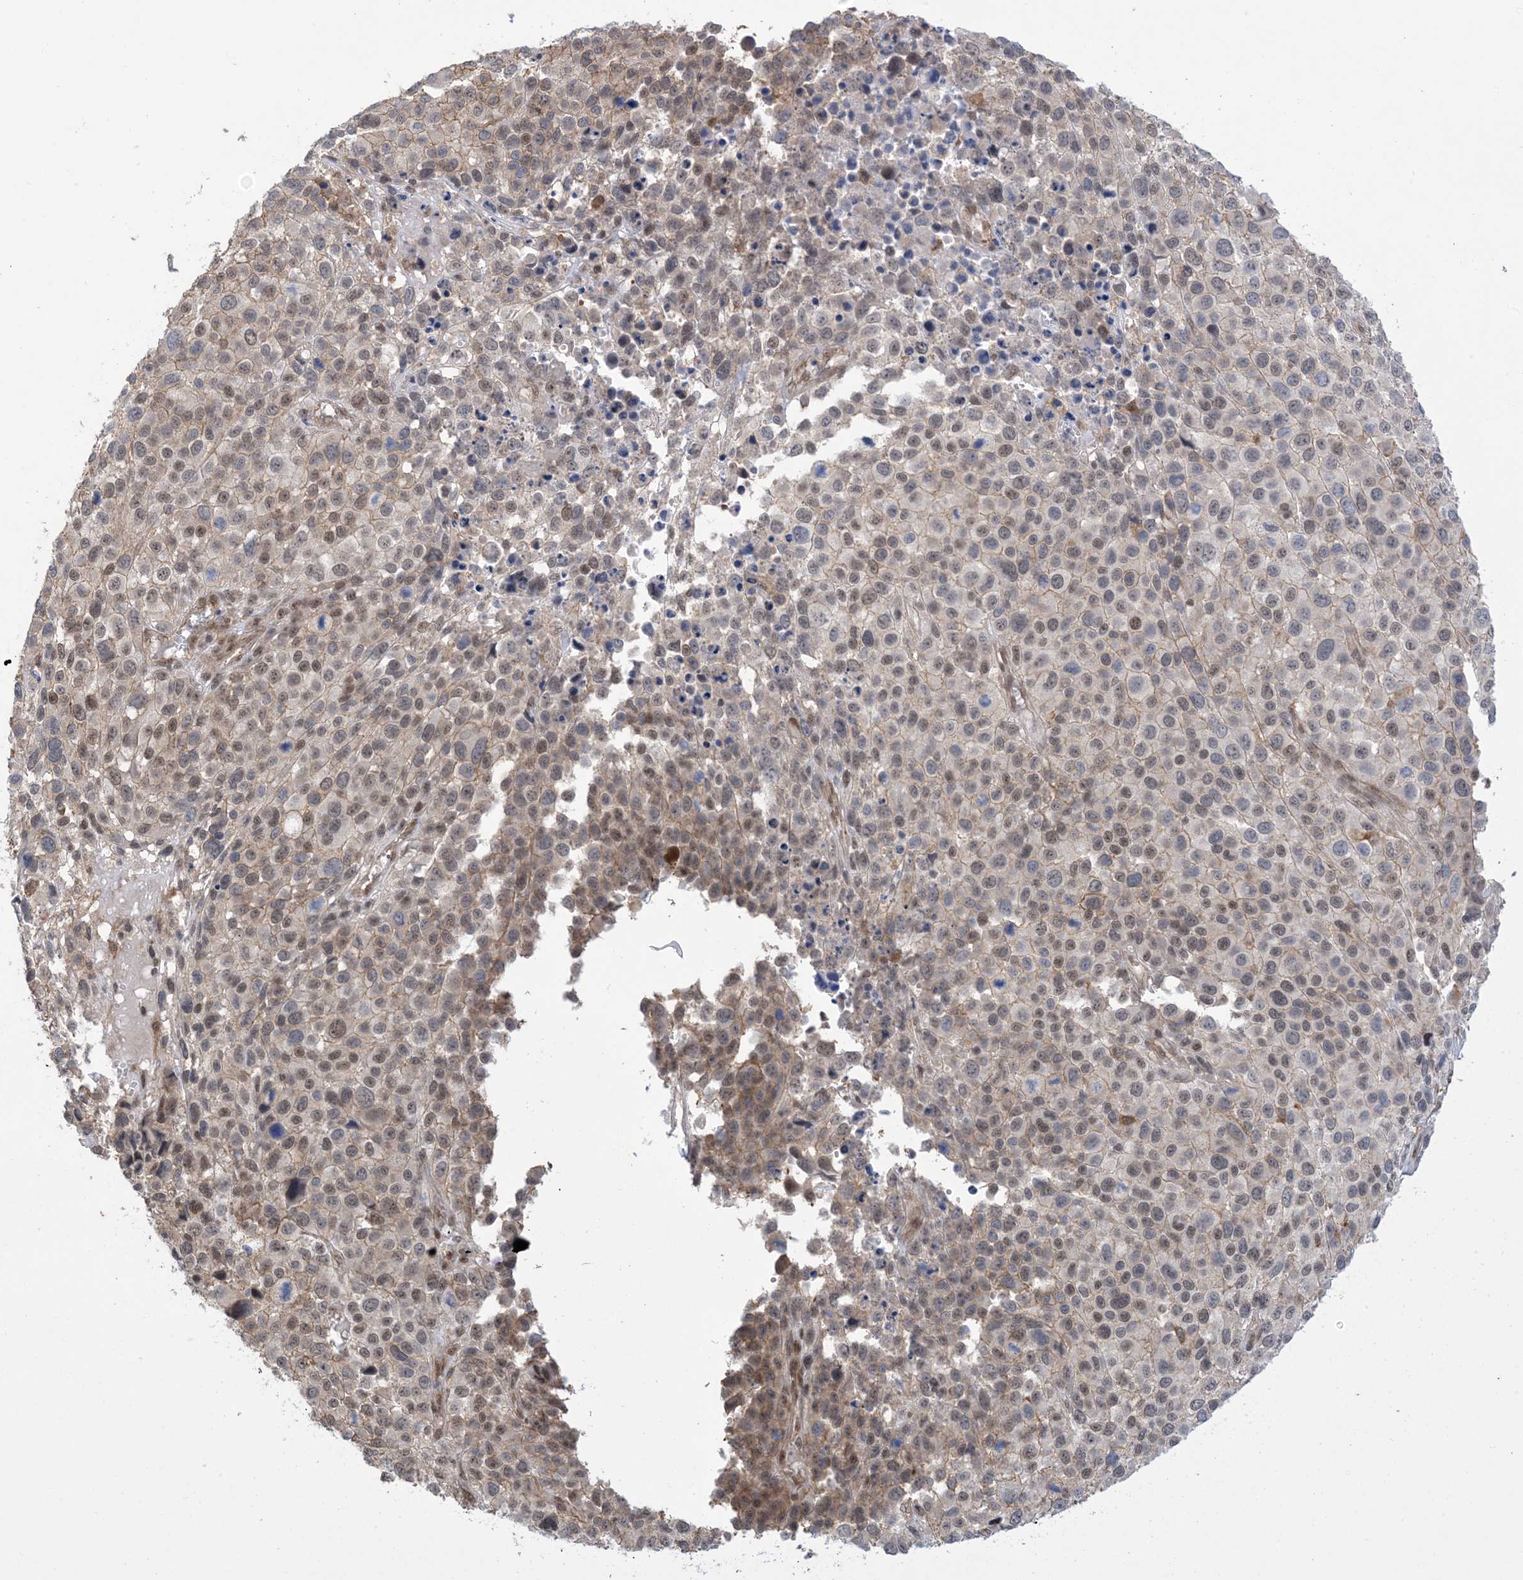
{"staining": {"intensity": "weak", "quantity": "25%-75%", "location": "cytoplasmic/membranous,nuclear"}, "tissue": "melanoma", "cell_type": "Tumor cells", "image_type": "cancer", "snomed": [{"axis": "morphology", "description": "Malignant melanoma, NOS"}, {"axis": "topography", "description": "Skin of trunk"}], "caption": "Tumor cells exhibit low levels of weak cytoplasmic/membranous and nuclear staining in approximately 25%-75% of cells in malignant melanoma.", "gene": "ZNF8", "patient": {"sex": "male", "age": 71}}